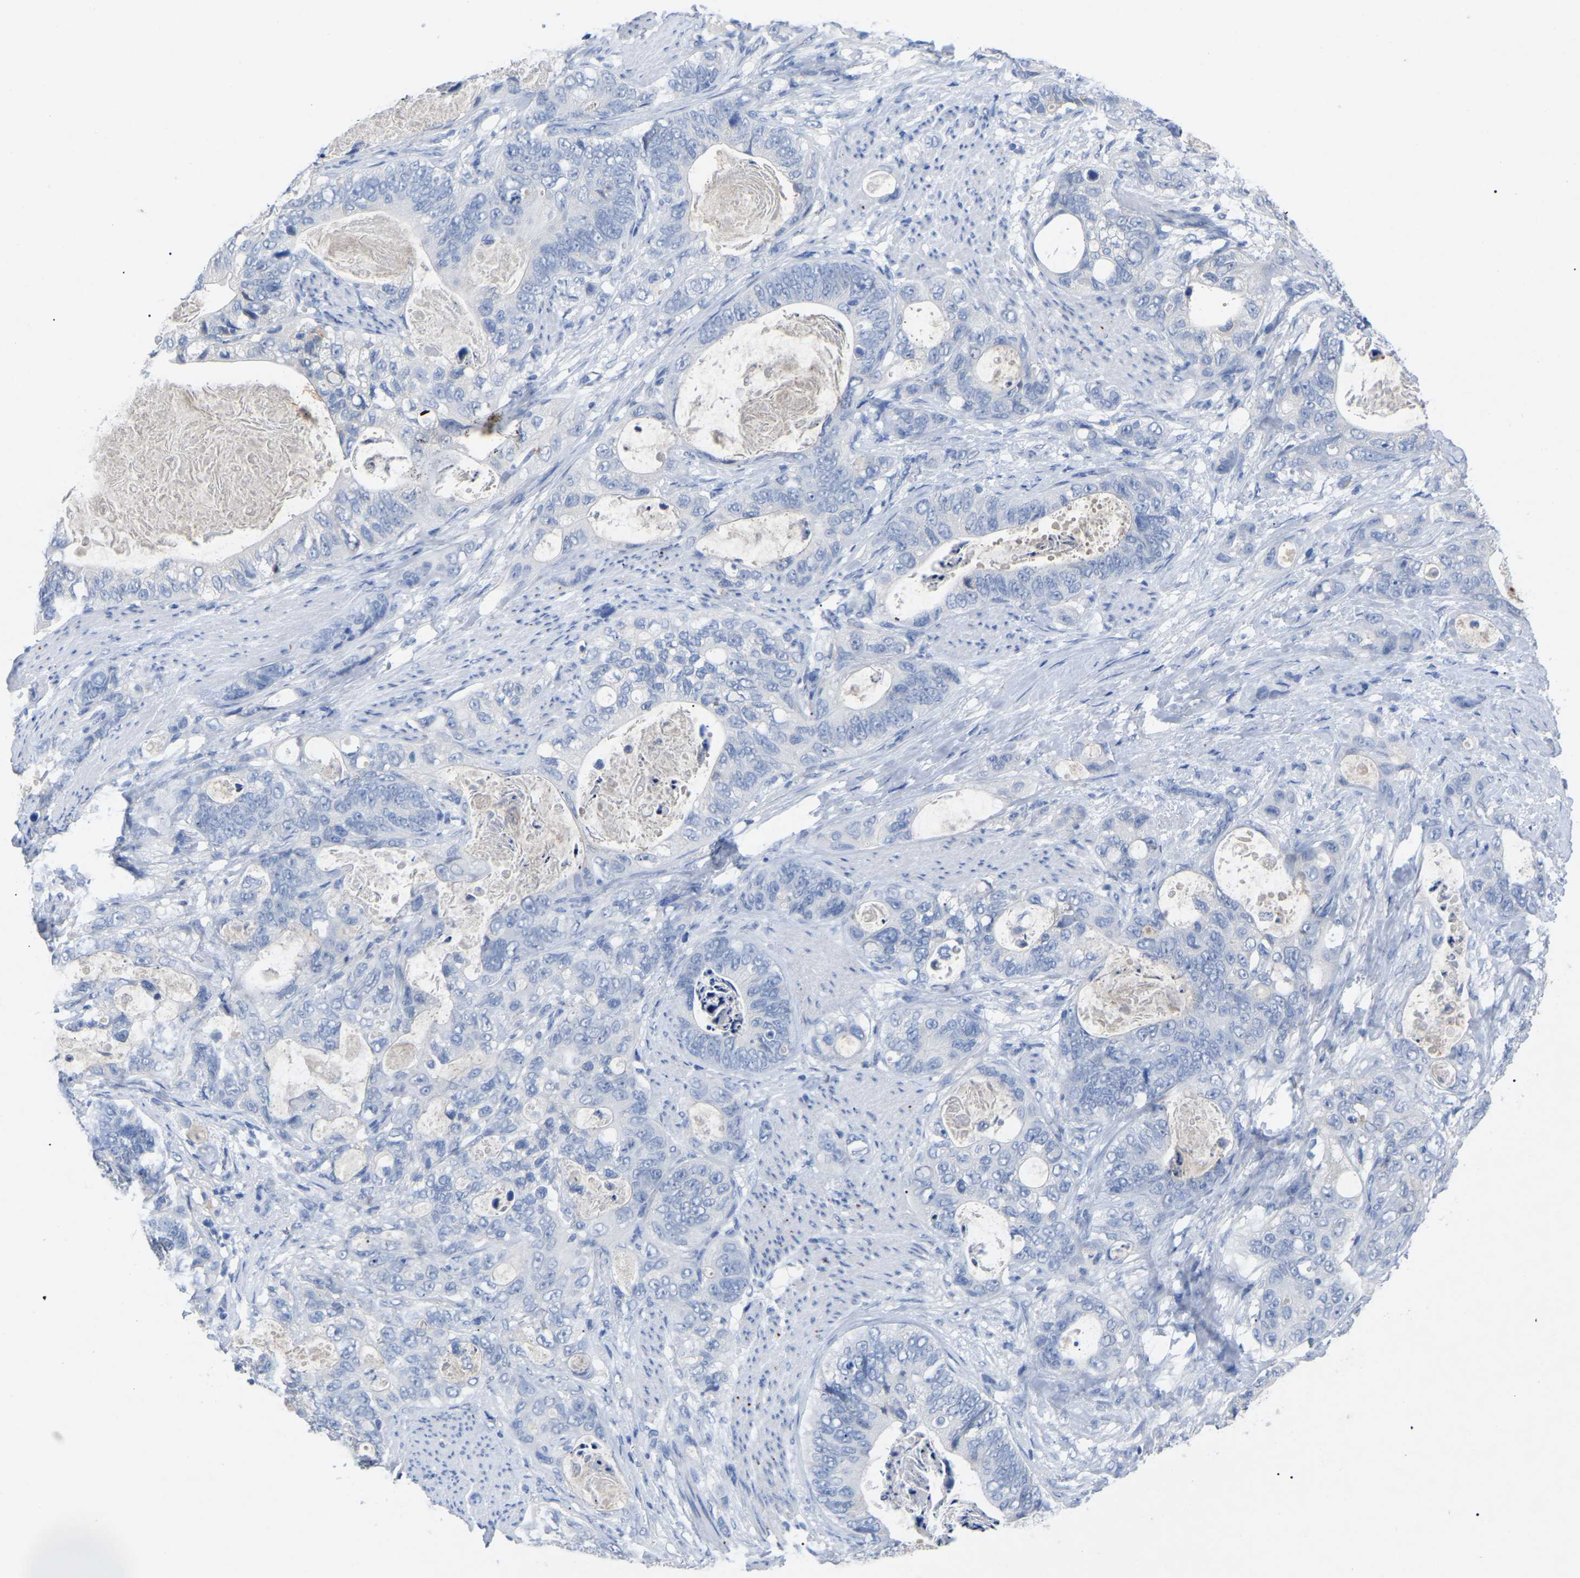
{"staining": {"intensity": "negative", "quantity": "none", "location": "none"}, "tissue": "stomach cancer", "cell_type": "Tumor cells", "image_type": "cancer", "snomed": [{"axis": "morphology", "description": "Normal tissue, NOS"}, {"axis": "morphology", "description": "Adenocarcinoma, NOS"}, {"axis": "topography", "description": "Stomach"}], "caption": "An image of stomach cancer stained for a protein displays no brown staining in tumor cells. (Stains: DAB IHC with hematoxylin counter stain, Microscopy: brightfield microscopy at high magnification).", "gene": "SMPD2", "patient": {"sex": "female", "age": 89}}